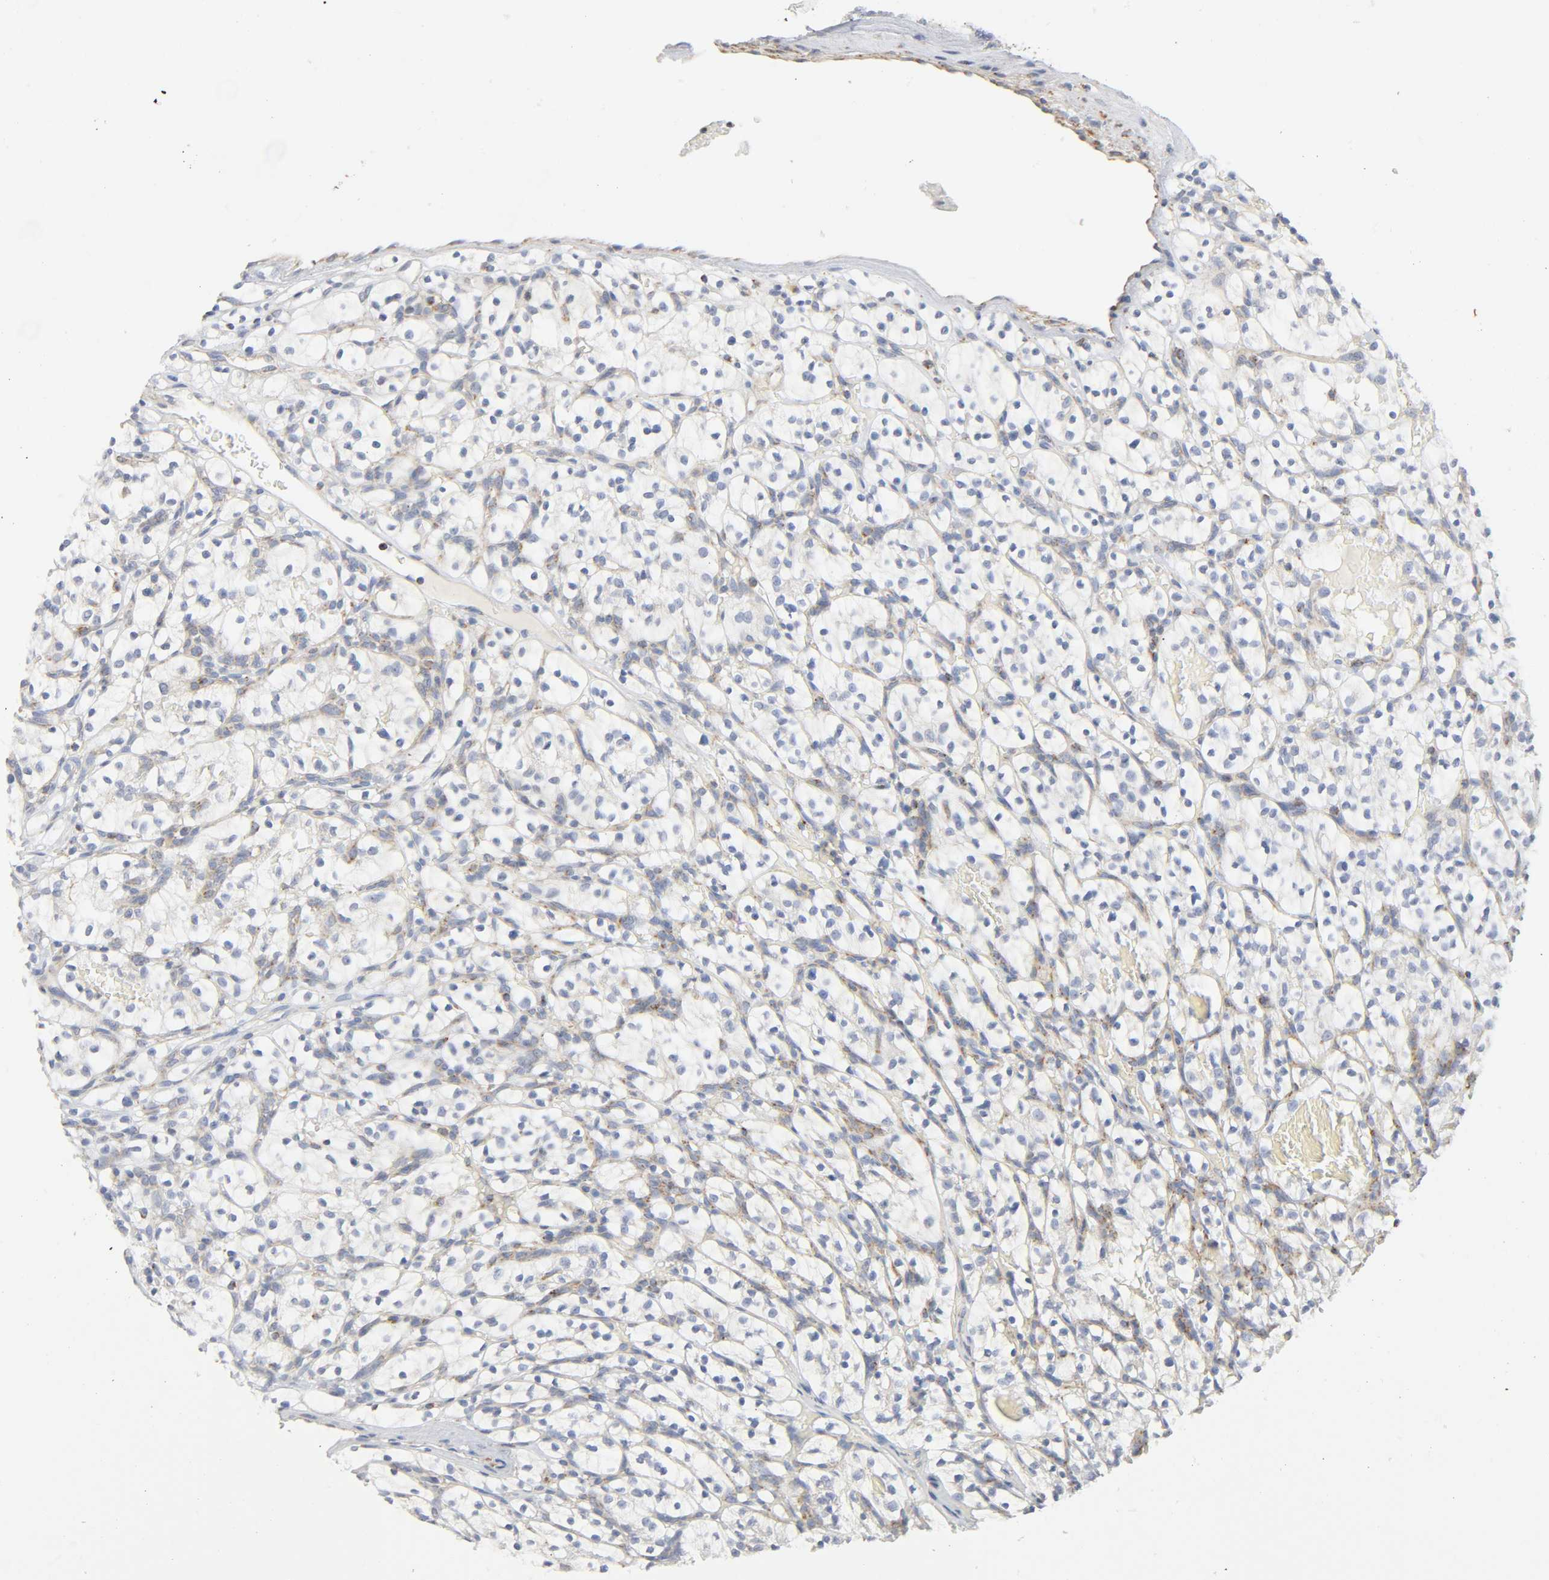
{"staining": {"intensity": "weak", "quantity": "25%-75%", "location": "cytoplasmic/membranous"}, "tissue": "renal cancer", "cell_type": "Tumor cells", "image_type": "cancer", "snomed": [{"axis": "morphology", "description": "Adenocarcinoma, NOS"}, {"axis": "topography", "description": "Kidney"}], "caption": "Renal cancer (adenocarcinoma) stained with DAB (3,3'-diaminobenzidine) immunohistochemistry (IHC) exhibits low levels of weak cytoplasmic/membranous positivity in approximately 25%-75% of tumor cells.", "gene": "BAK1", "patient": {"sex": "female", "age": 57}}